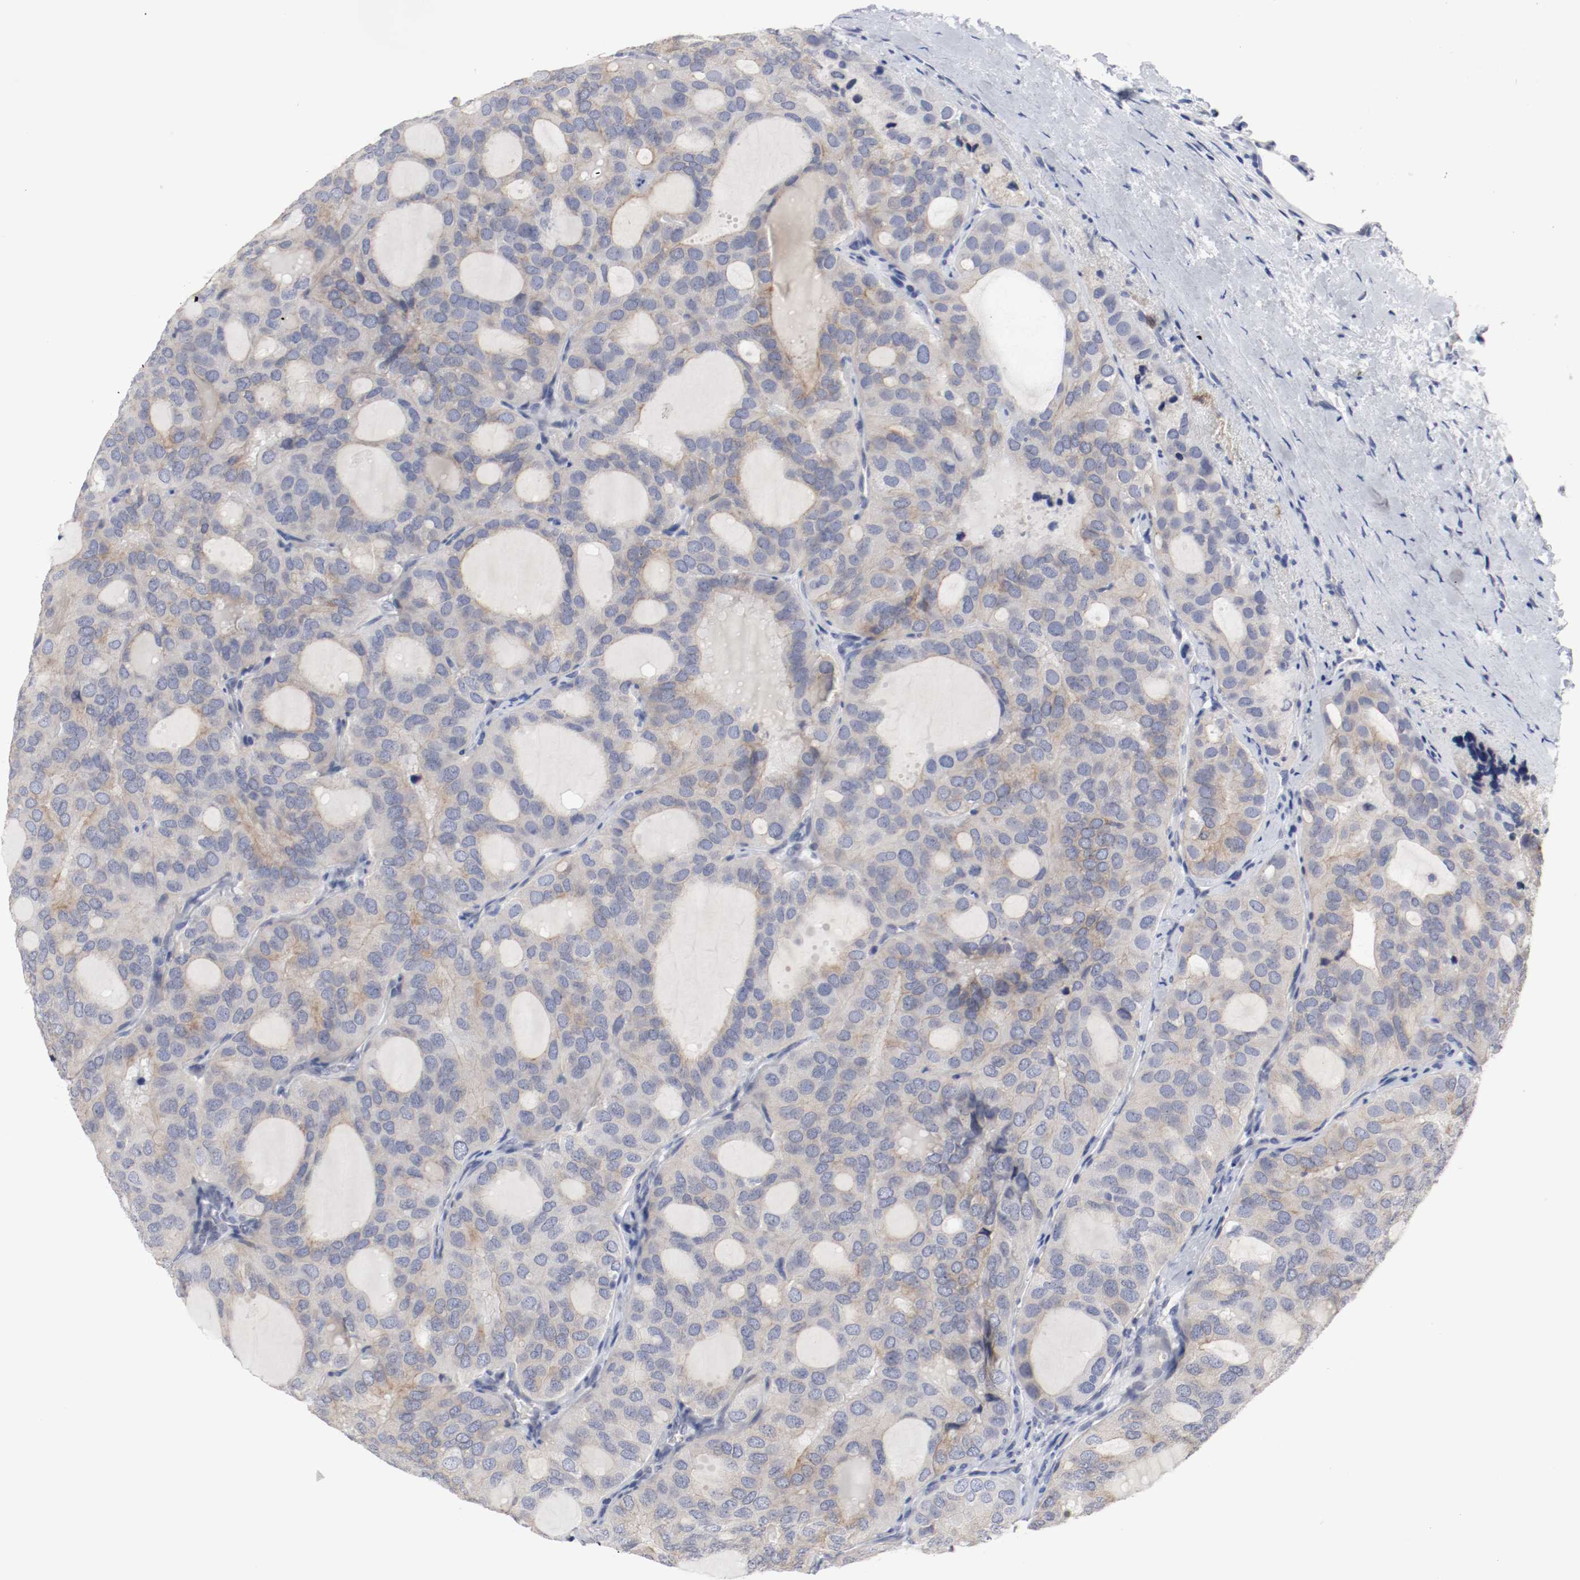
{"staining": {"intensity": "weak", "quantity": "25%-75%", "location": "cytoplasmic/membranous"}, "tissue": "thyroid cancer", "cell_type": "Tumor cells", "image_type": "cancer", "snomed": [{"axis": "morphology", "description": "Follicular adenoma carcinoma, NOS"}, {"axis": "topography", "description": "Thyroid gland"}], "caption": "Follicular adenoma carcinoma (thyroid) stained with a protein marker demonstrates weak staining in tumor cells.", "gene": "KIT", "patient": {"sex": "male", "age": 75}}